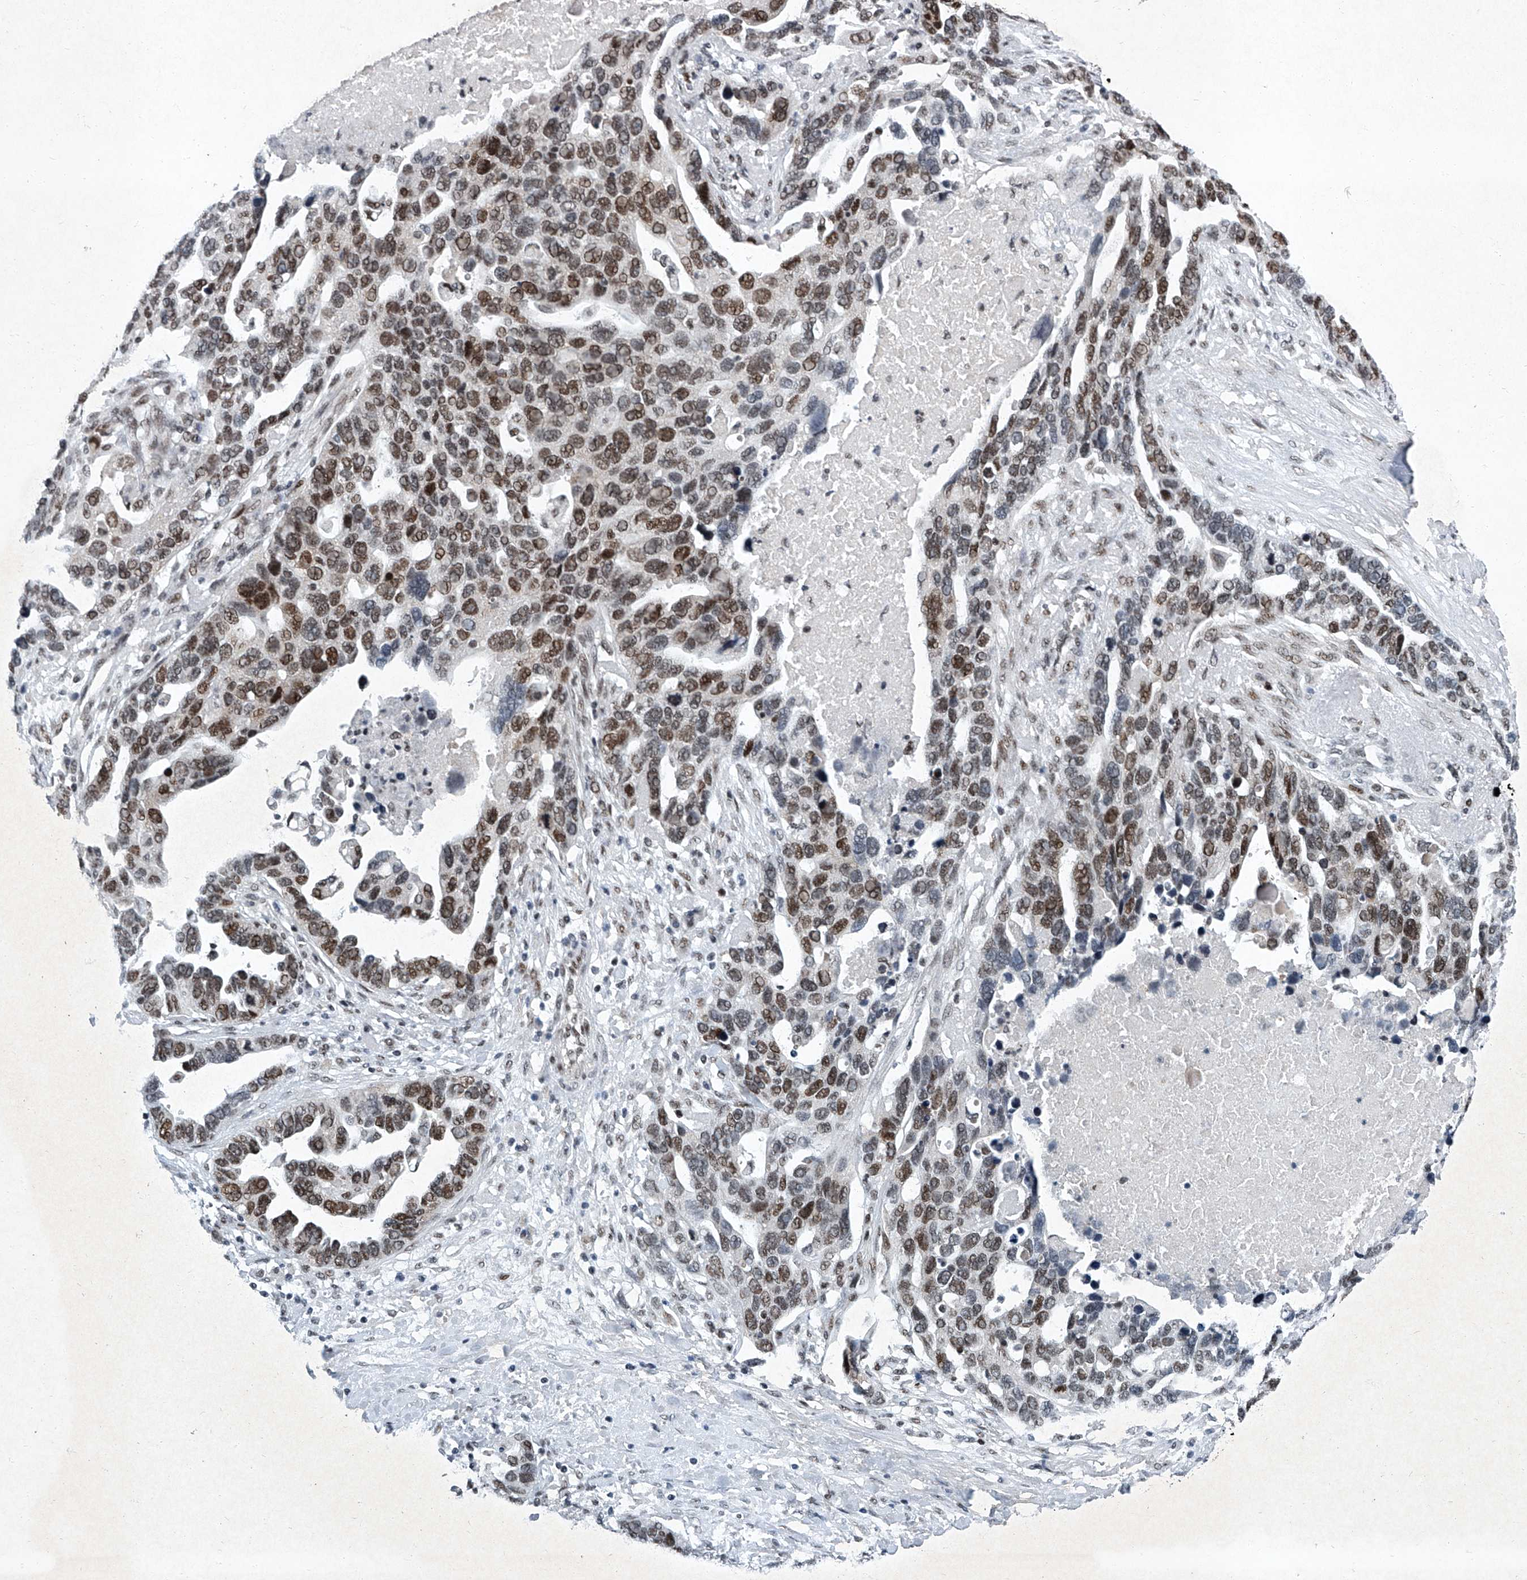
{"staining": {"intensity": "moderate", "quantity": ">75%", "location": "nuclear"}, "tissue": "ovarian cancer", "cell_type": "Tumor cells", "image_type": "cancer", "snomed": [{"axis": "morphology", "description": "Cystadenocarcinoma, serous, NOS"}, {"axis": "topography", "description": "Ovary"}], "caption": "About >75% of tumor cells in ovarian serous cystadenocarcinoma display moderate nuclear protein expression as visualized by brown immunohistochemical staining.", "gene": "TFDP1", "patient": {"sex": "female", "age": 54}}